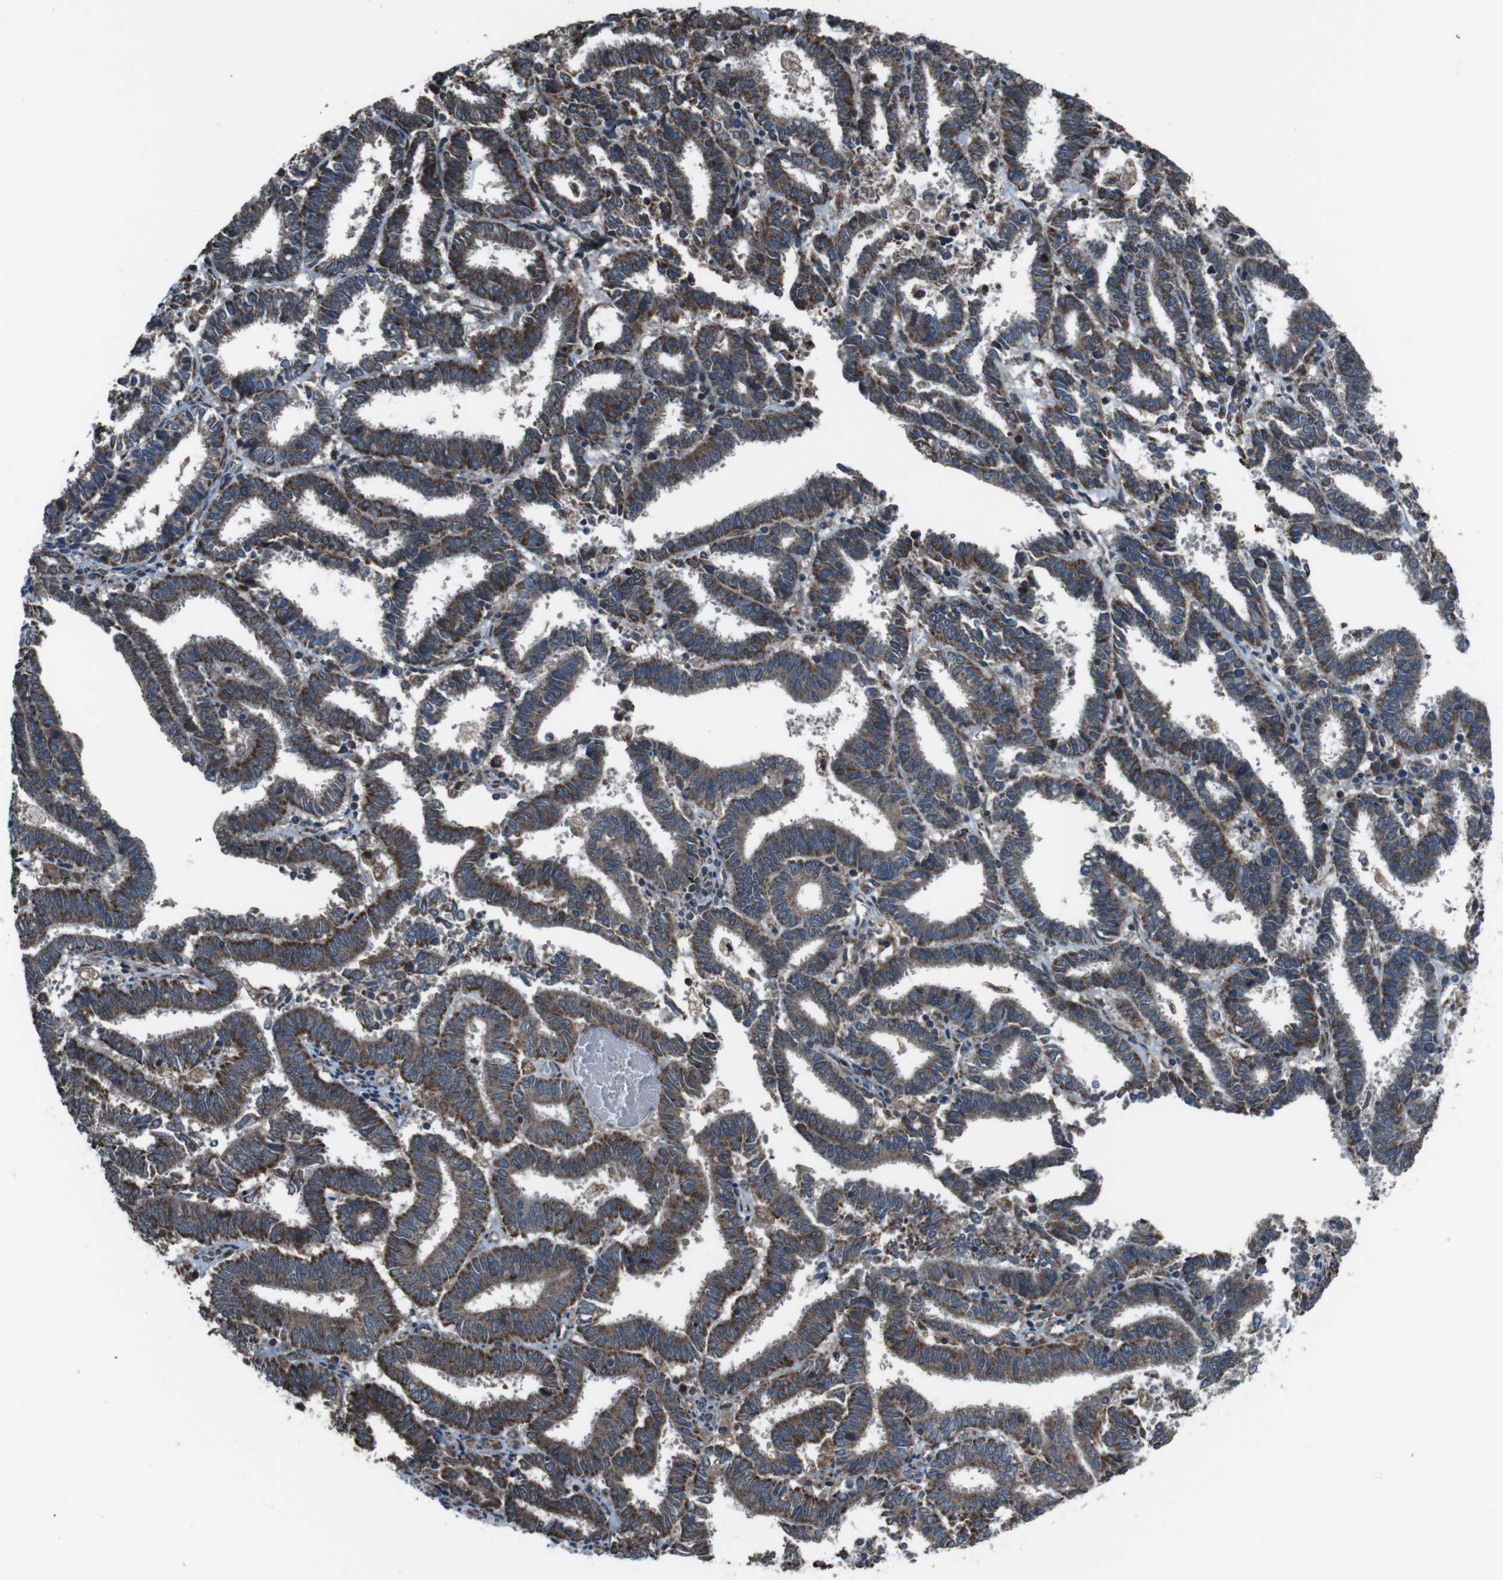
{"staining": {"intensity": "strong", "quantity": ">75%", "location": "cytoplasmic/membranous"}, "tissue": "endometrial cancer", "cell_type": "Tumor cells", "image_type": "cancer", "snomed": [{"axis": "morphology", "description": "Adenocarcinoma, NOS"}, {"axis": "topography", "description": "Uterus"}], "caption": "Approximately >75% of tumor cells in endometrial cancer (adenocarcinoma) reveal strong cytoplasmic/membranous protein expression as visualized by brown immunohistochemical staining.", "gene": "GIMAP8", "patient": {"sex": "female", "age": 83}}